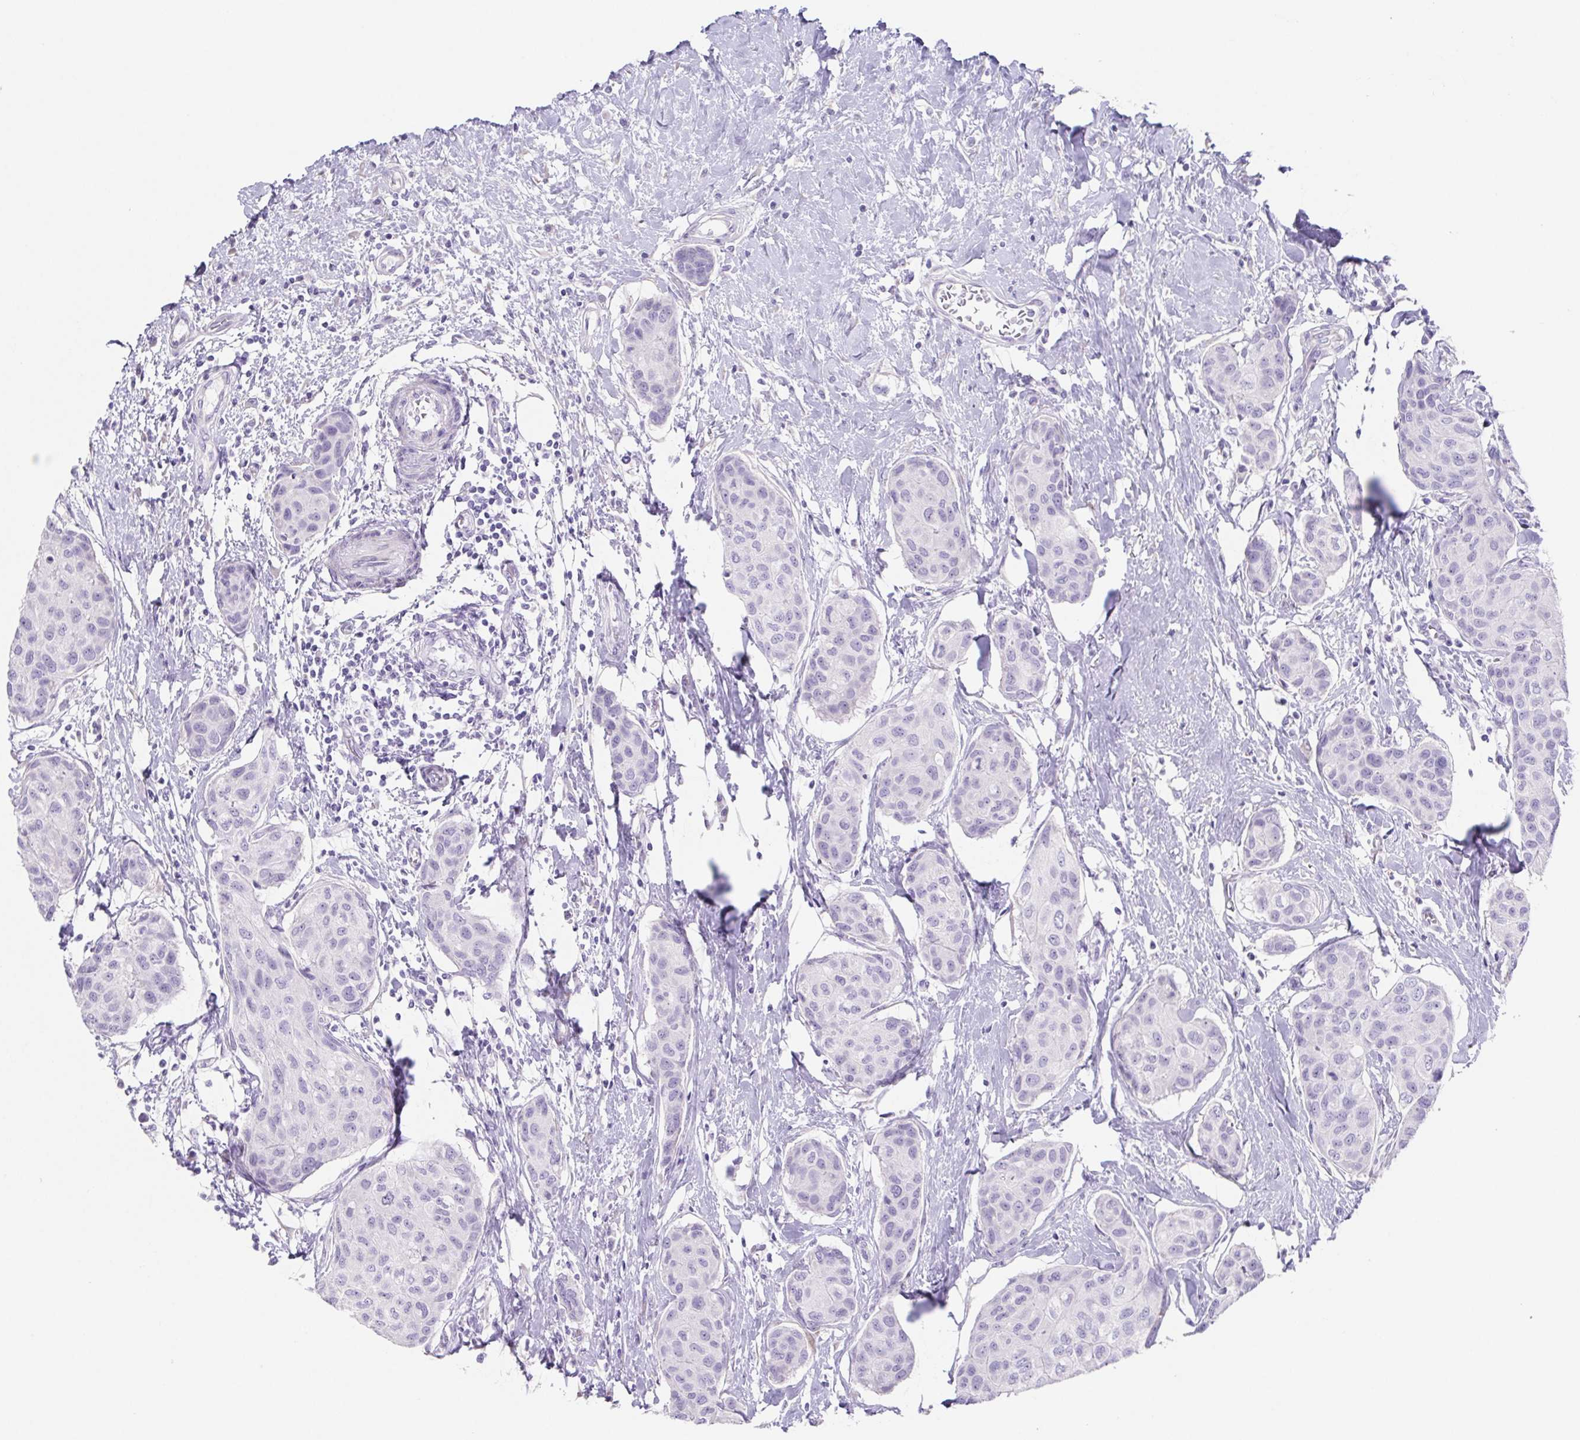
{"staining": {"intensity": "negative", "quantity": "none", "location": "none"}, "tissue": "breast cancer", "cell_type": "Tumor cells", "image_type": "cancer", "snomed": [{"axis": "morphology", "description": "Duct carcinoma"}, {"axis": "topography", "description": "Breast"}], "caption": "DAB (3,3'-diaminobenzidine) immunohistochemical staining of human breast cancer displays no significant expression in tumor cells.", "gene": "HDGFL1", "patient": {"sex": "female", "age": 80}}